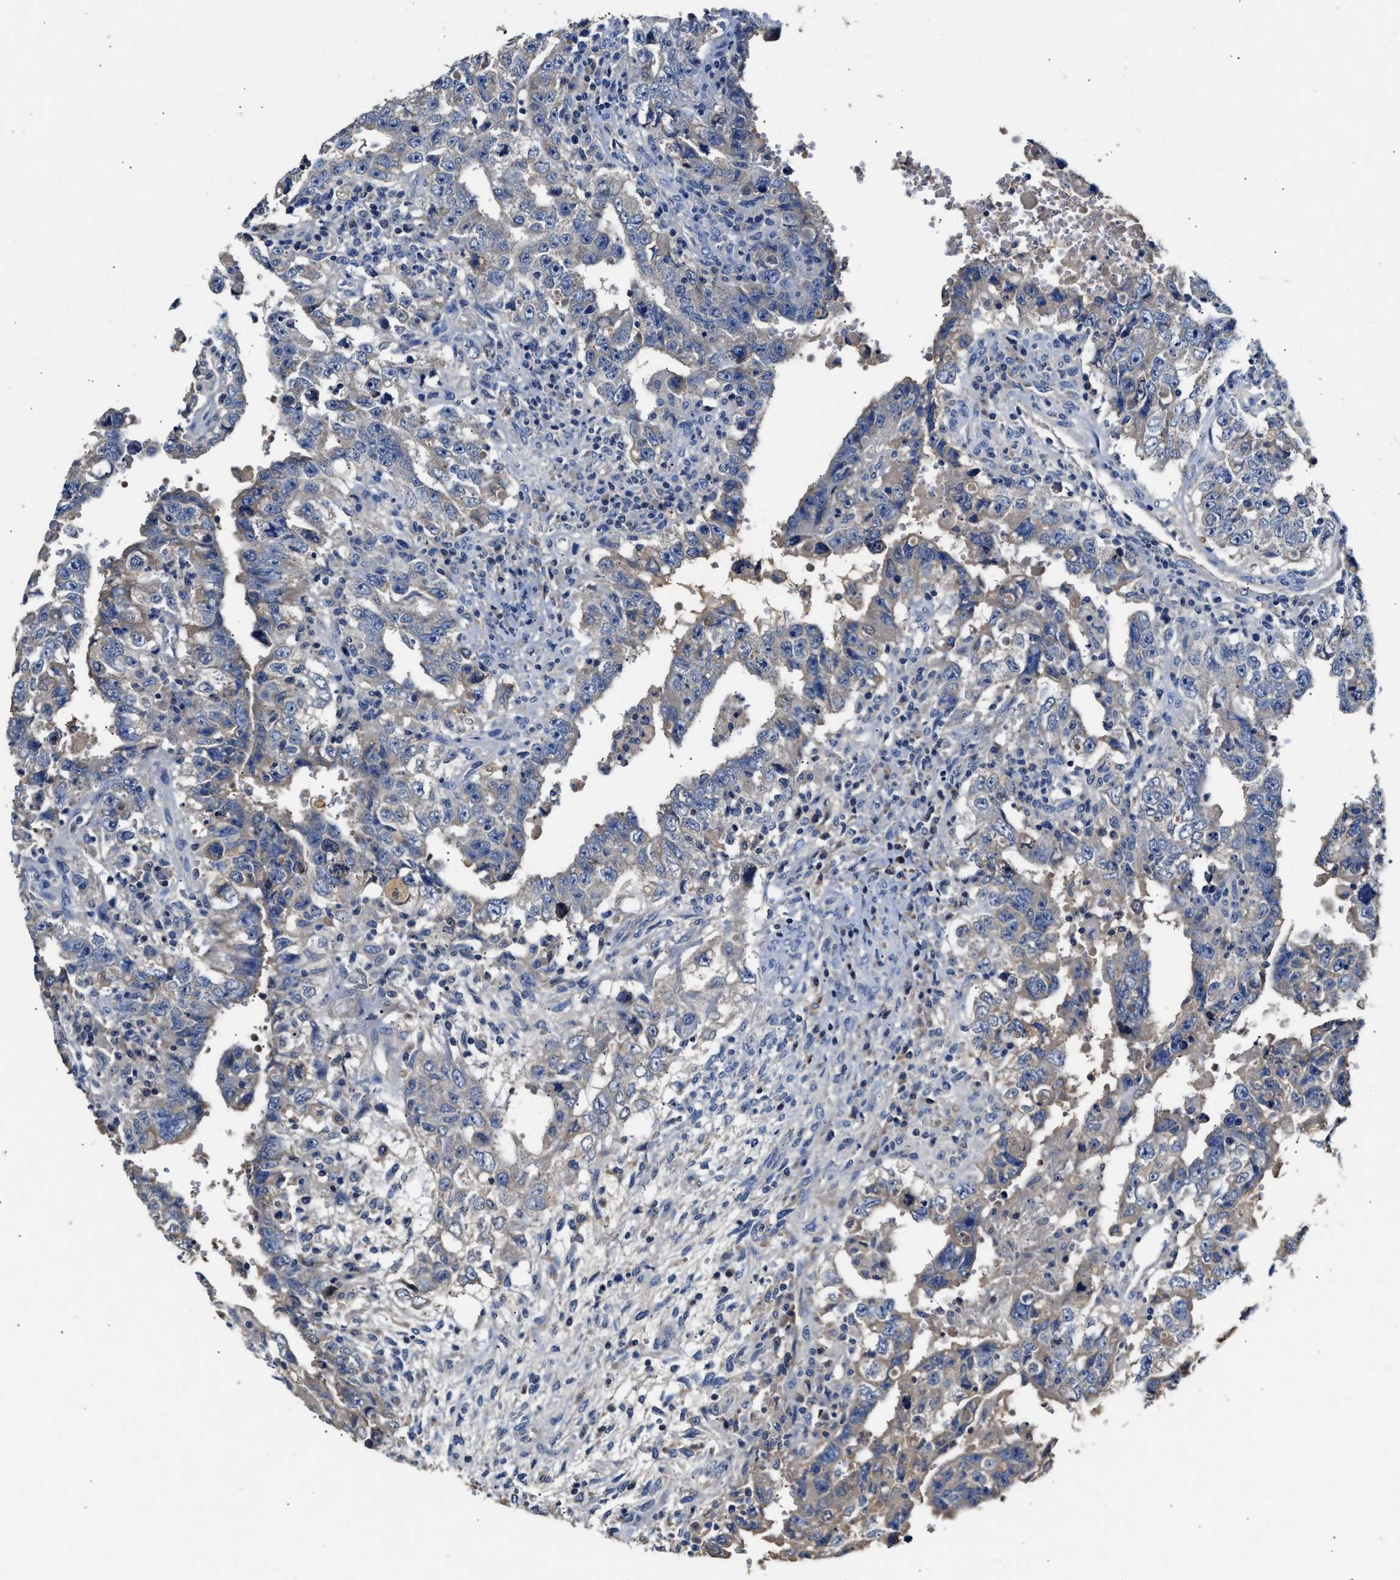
{"staining": {"intensity": "negative", "quantity": "none", "location": "none"}, "tissue": "testis cancer", "cell_type": "Tumor cells", "image_type": "cancer", "snomed": [{"axis": "morphology", "description": "Carcinoma, Embryonal, NOS"}, {"axis": "topography", "description": "Testis"}], "caption": "A high-resolution photomicrograph shows immunohistochemistry staining of testis embryonal carcinoma, which reveals no significant positivity in tumor cells.", "gene": "SLCO2B1", "patient": {"sex": "male", "age": 26}}